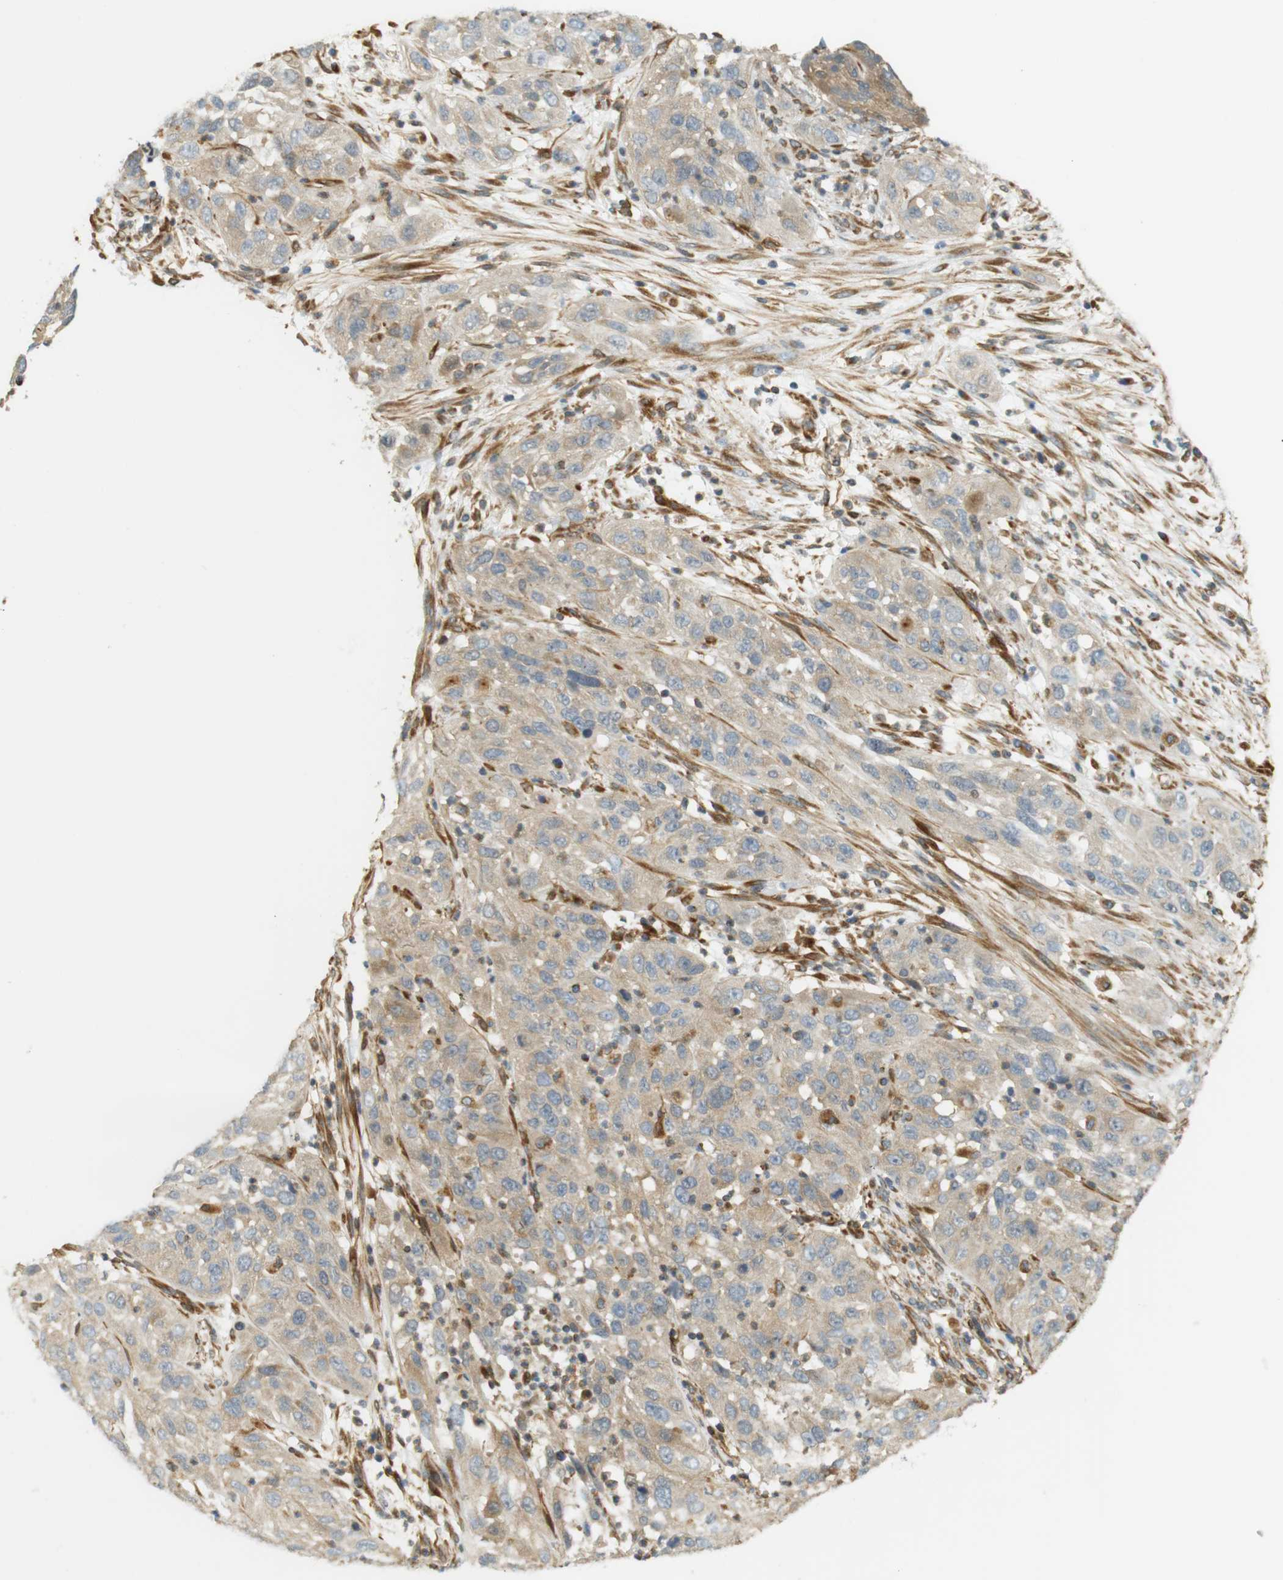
{"staining": {"intensity": "weak", "quantity": ">75%", "location": "cytoplasmic/membranous"}, "tissue": "cervical cancer", "cell_type": "Tumor cells", "image_type": "cancer", "snomed": [{"axis": "morphology", "description": "Squamous cell carcinoma, NOS"}, {"axis": "topography", "description": "Cervix"}], "caption": "High-power microscopy captured an immunohistochemistry micrograph of cervical cancer, revealing weak cytoplasmic/membranous expression in about >75% of tumor cells.", "gene": "CYTH3", "patient": {"sex": "female", "age": 32}}